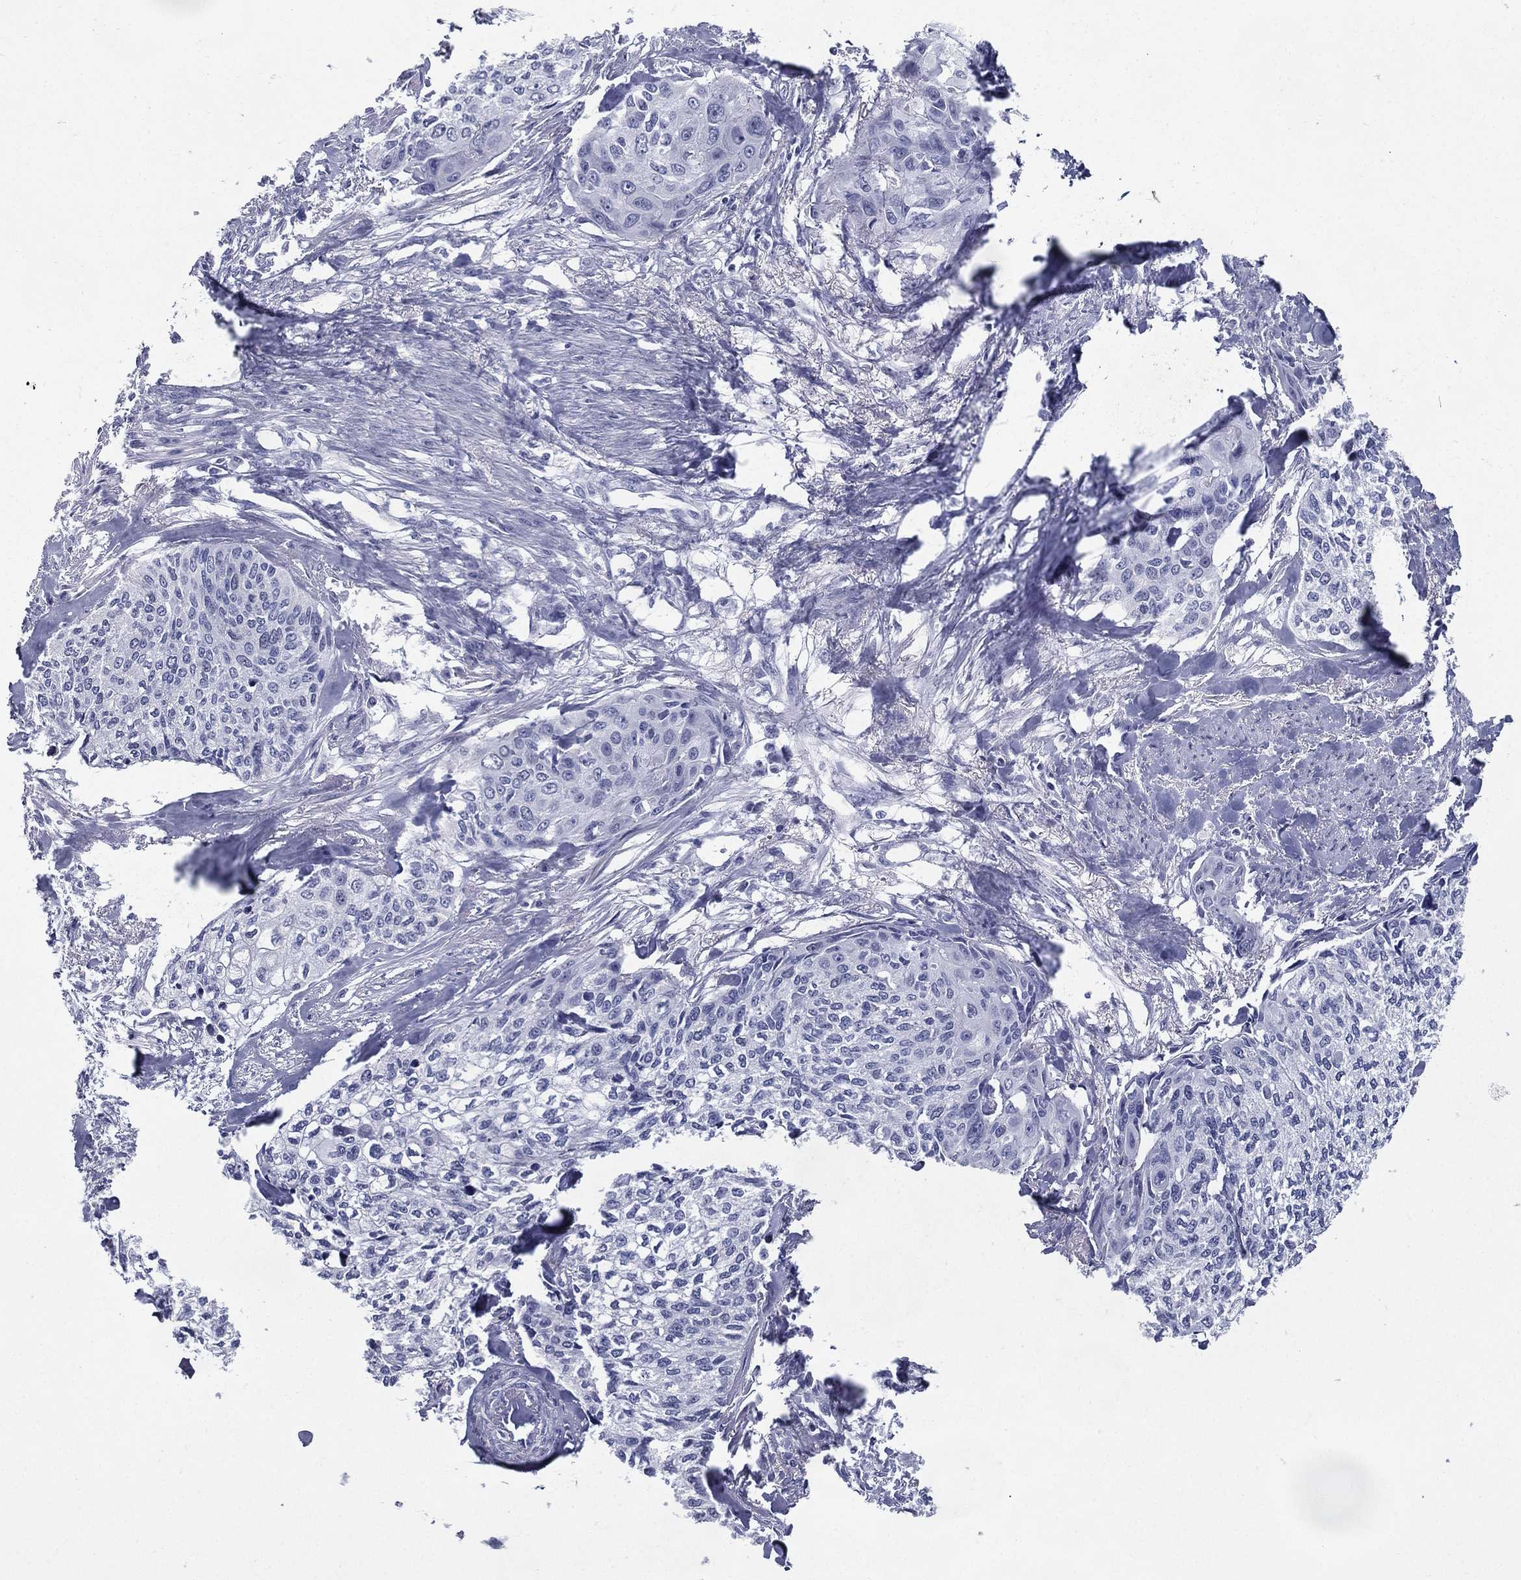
{"staining": {"intensity": "negative", "quantity": "none", "location": "none"}, "tissue": "cervical cancer", "cell_type": "Tumor cells", "image_type": "cancer", "snomed": [{"axis": "morphology", "description": "Squamous cell carcinoma, NOS"}, {"axis": "topography", "description": "Cervix"}], "caption": "Tumor cells are negative for protein expression in human cervical squamous cell carcinoma. (Brightfield microscopy of DAB immunohistochemistry (IHC) at high magnification).", "gene": "KIF2C", "patient": {"sex": "female", "age": 58}}